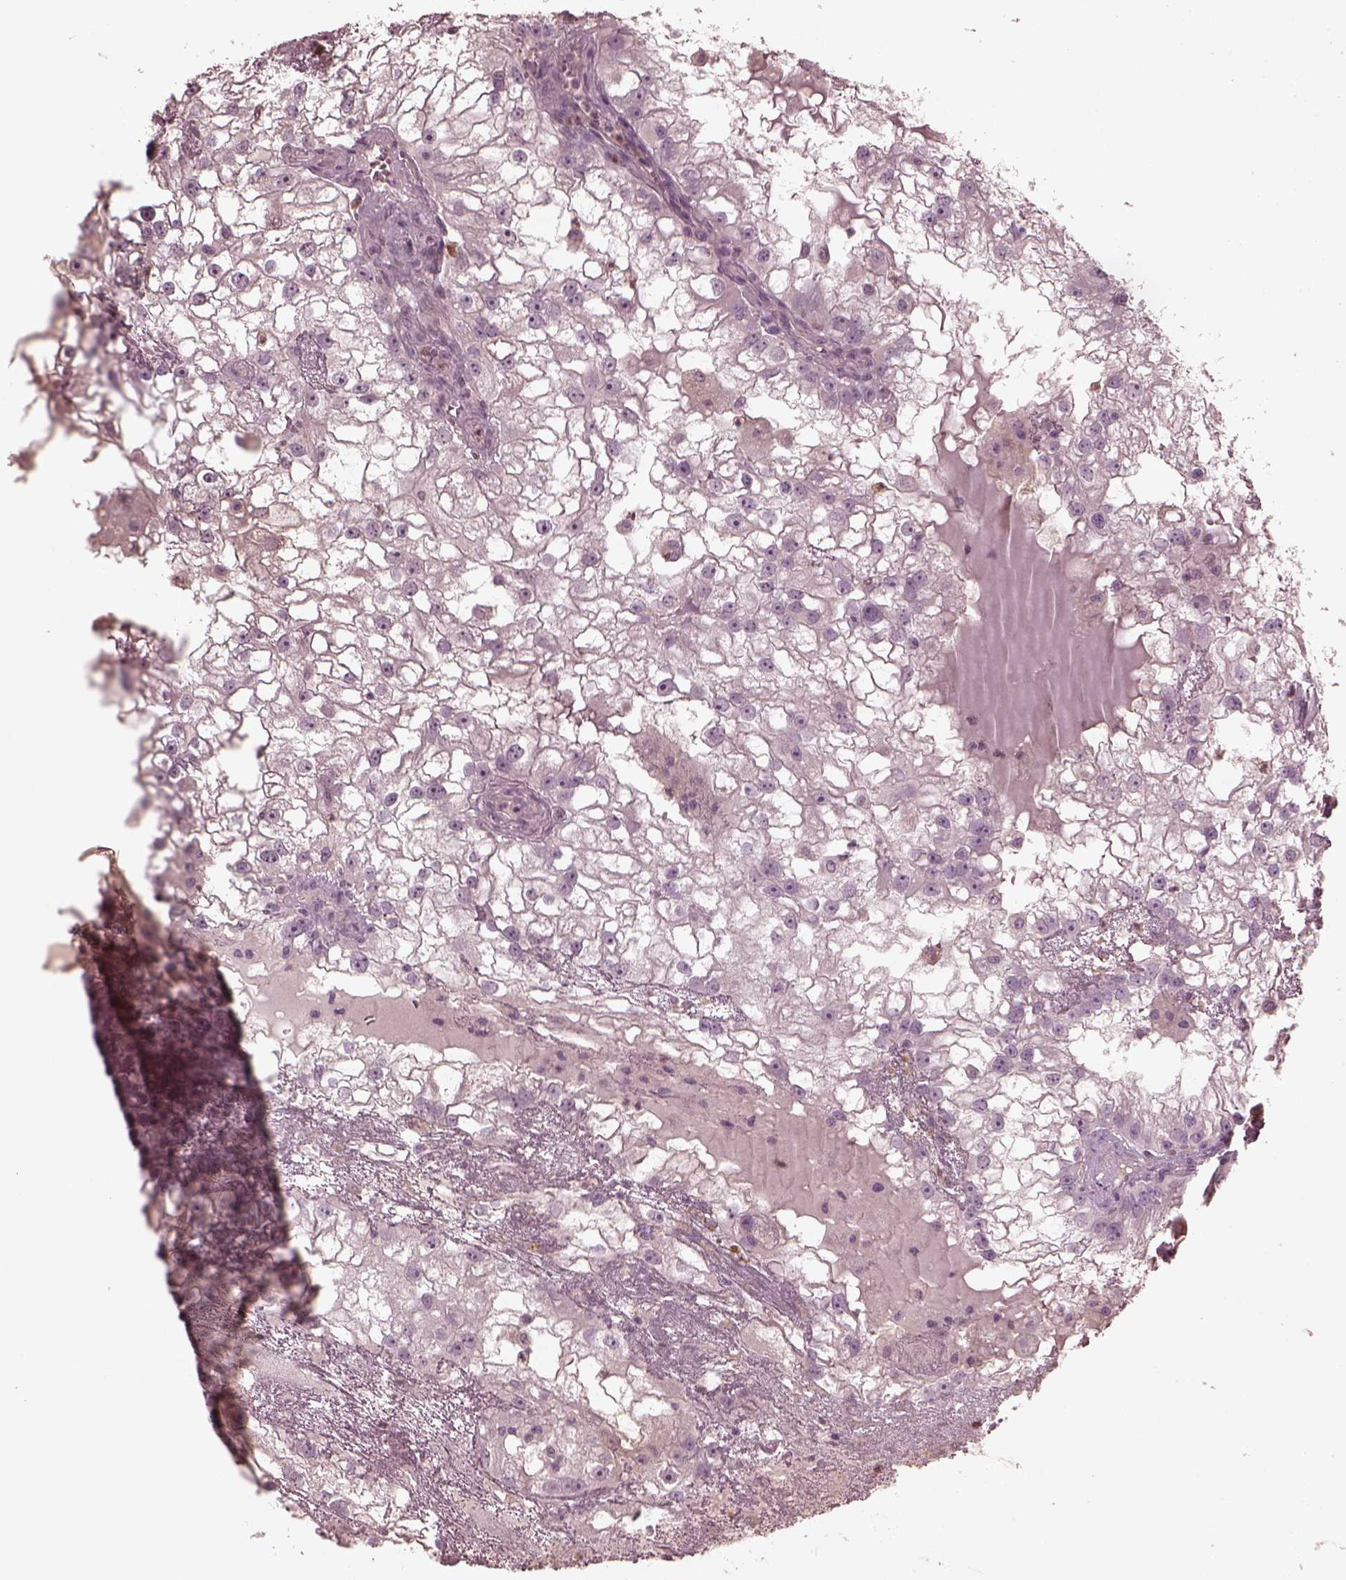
{"staining": {"intensity": "negative", "quantity": "none", "location": "none"}, "tissue": "renal cancer", "cell_type": "Tumor cells", "image_type": "cancer", "snomed": [{"axis": "morphology", "description": "Adenocarcinoma, NOS"}, {"axis": "topography", "description": "Kidney"}], "caption": "Immunohistochemistry (IHC) of human renal cancer demonstrates no positivity in tumor cells.", "gene": "OPTC", "patient": {"sex": "male", "age": 59}}